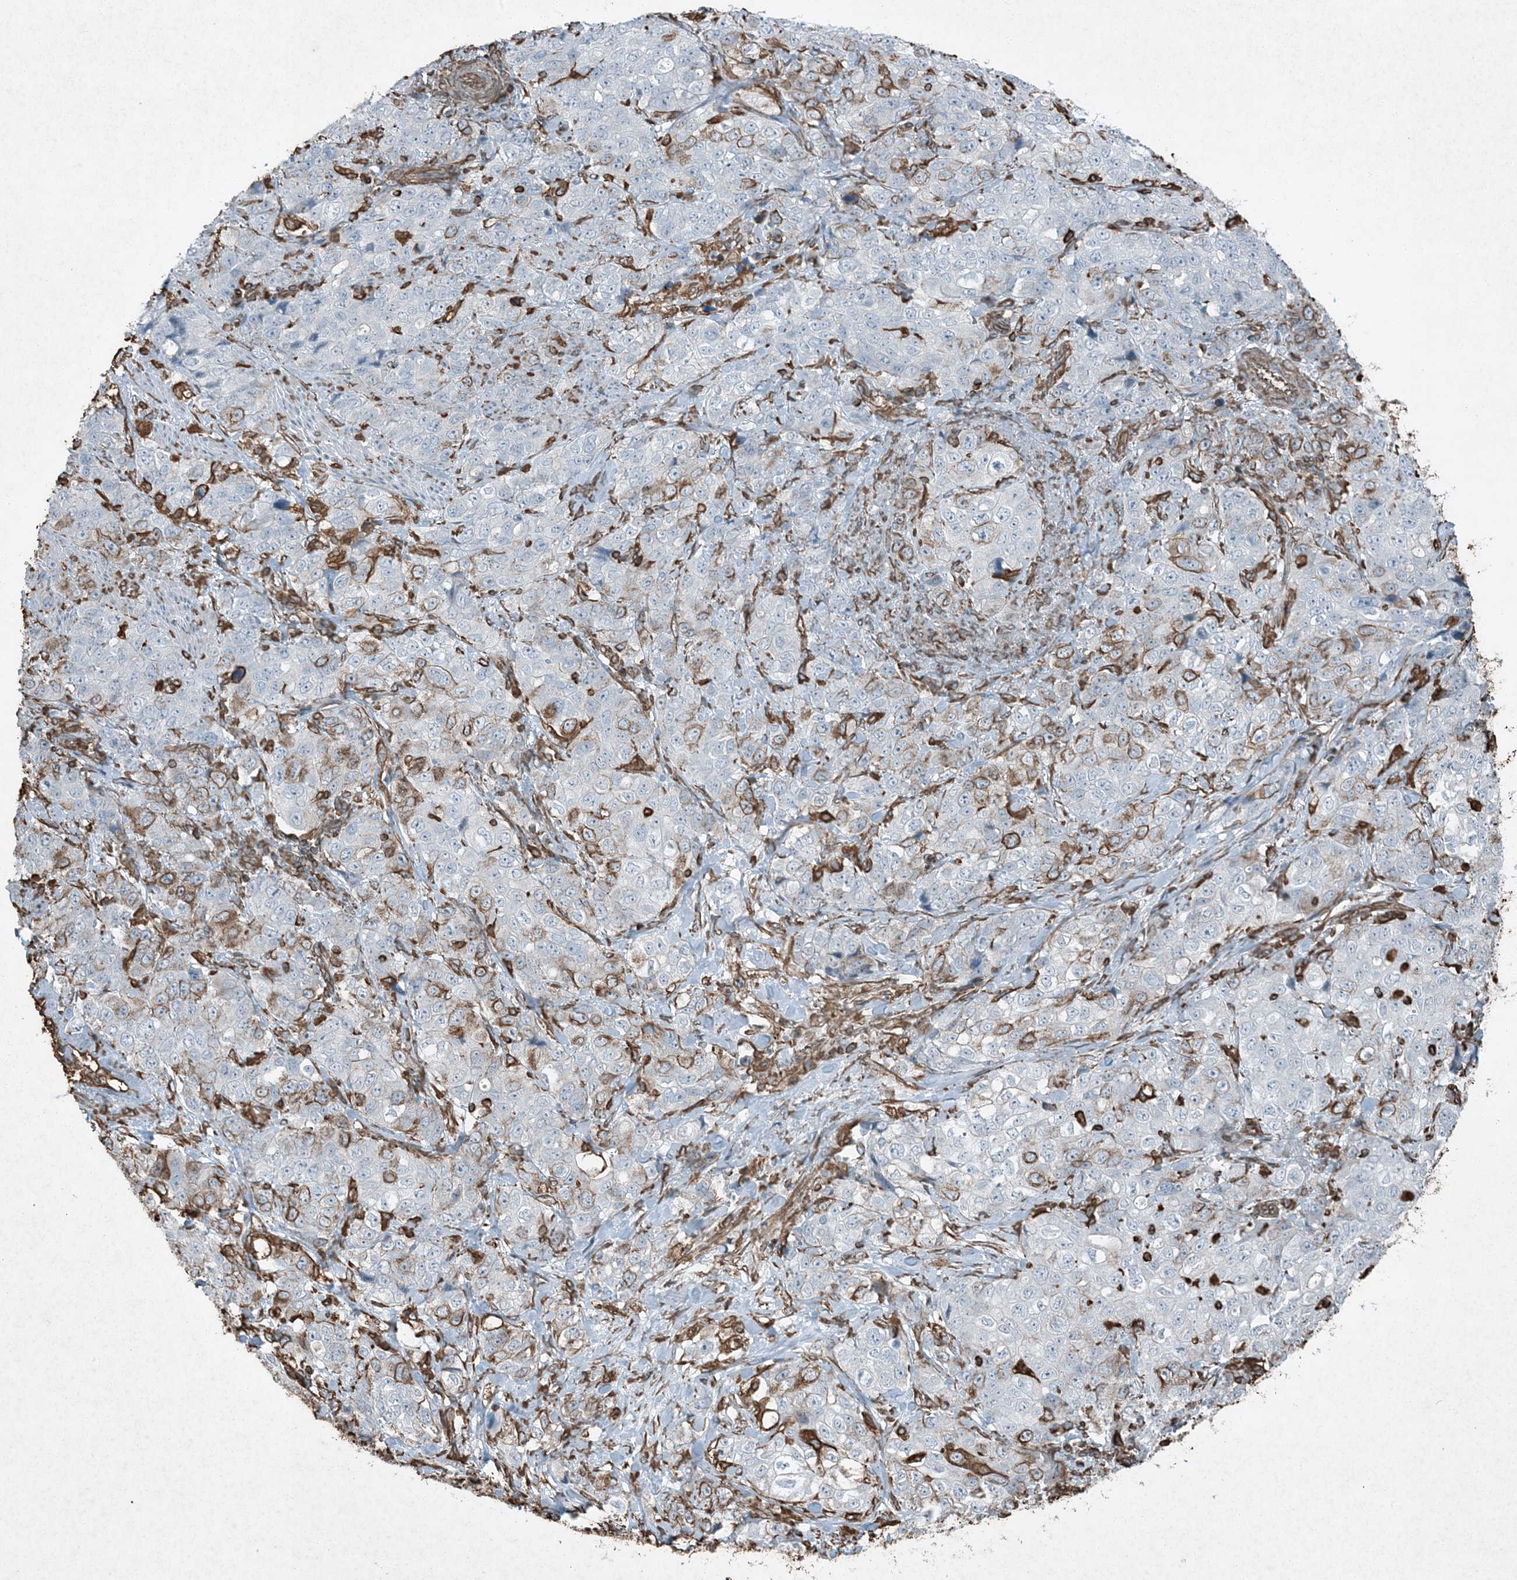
{"staining": {"intensity": "moderate", "quantity": "<25%", "location": "cytoplasmic/membranous"}, "tissue": "stomach cancer", "cell_type": "Tumor cells", "image_type": "cancer", "snomed": [{"axis": "morphology", "description": "Adenocarcinoma, NOS"}, {"axis": "topography", "description": "Stomach"}], "caption": "Moderate cytoplasmic/membranous protein positivity is appreciated in about <25% of tumor cells in adenocarcinoma (stomach).", "gene": "RYK", "patient": {"sex": "male", "age": 48}}